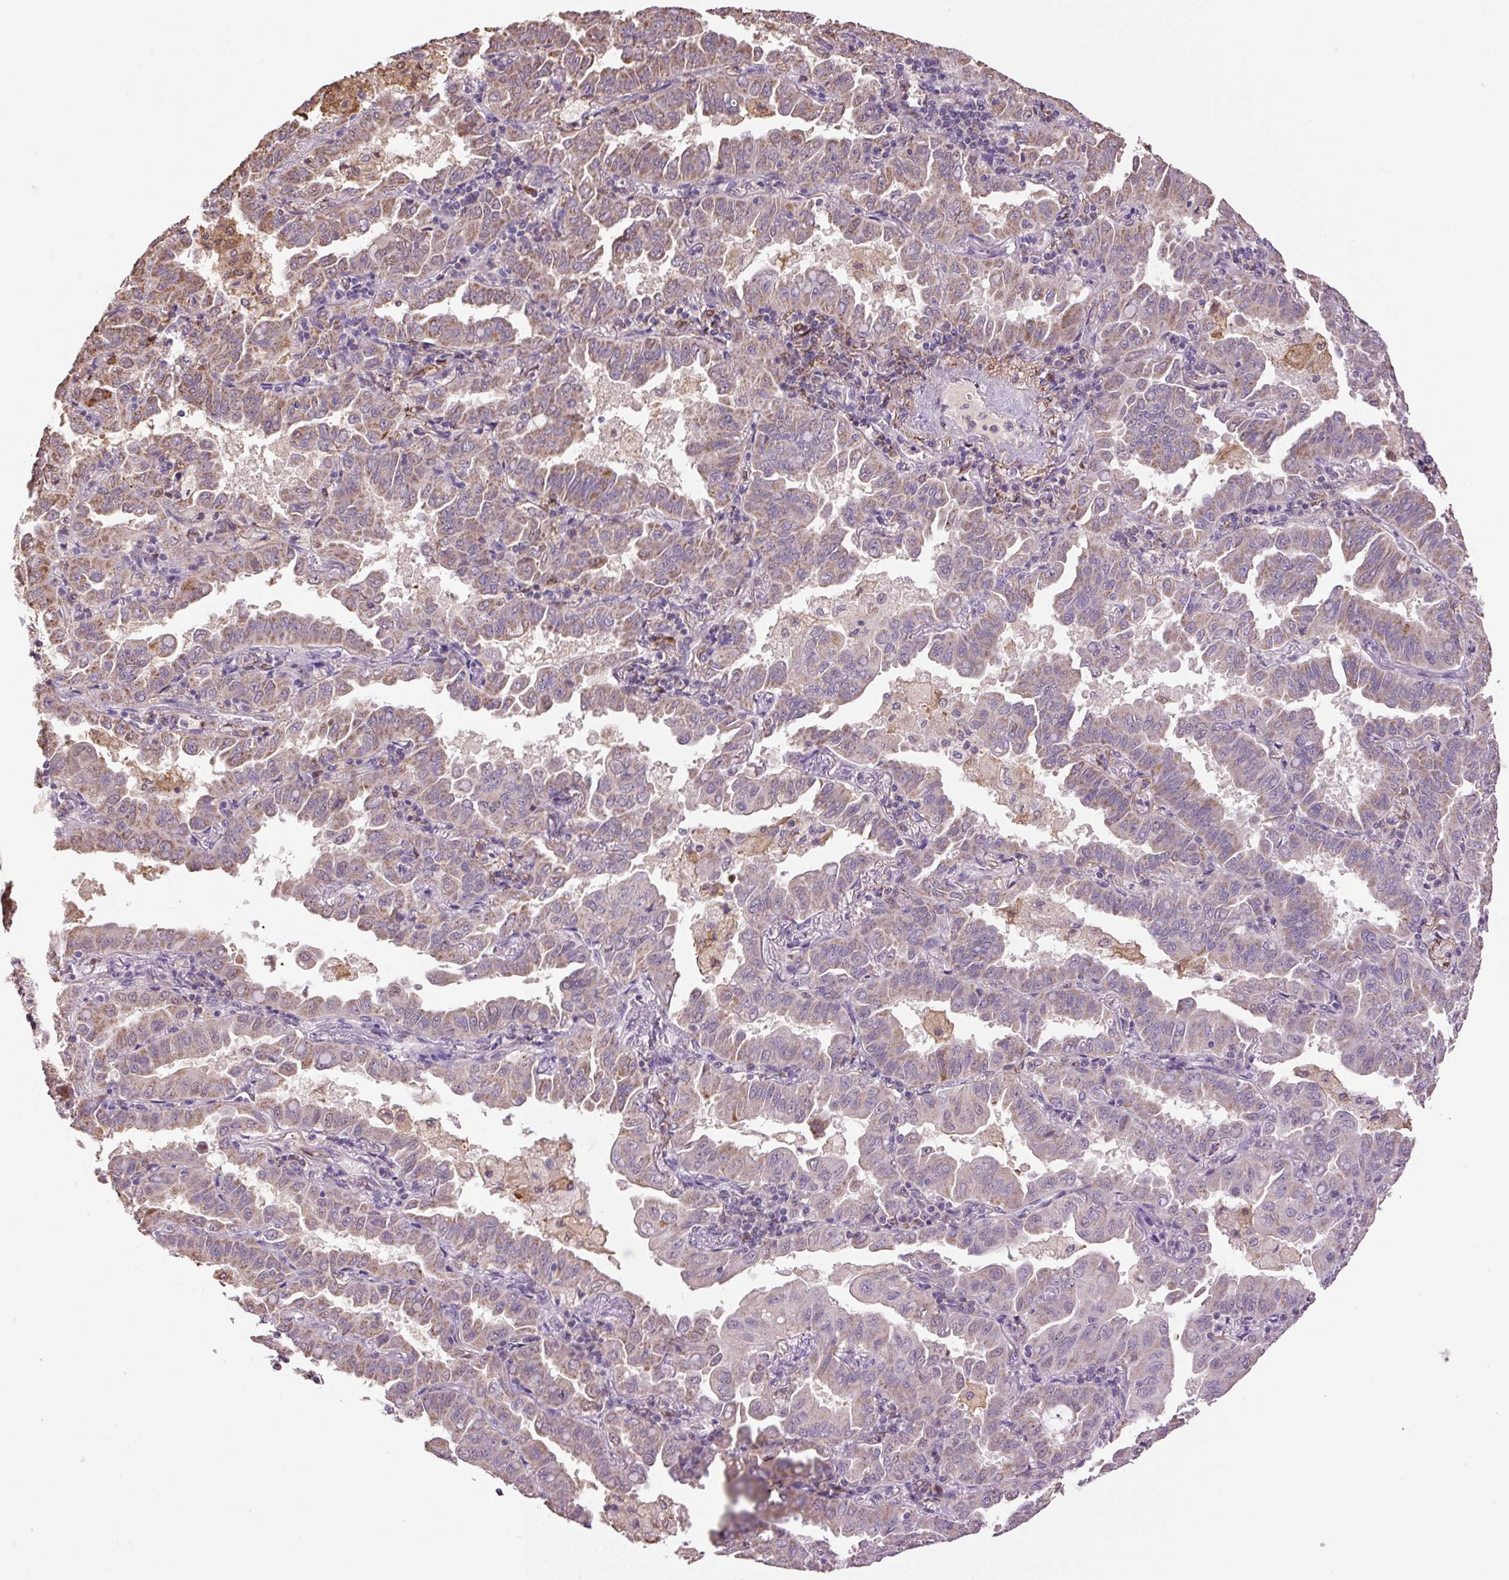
{"staining": {"intensity": "moderate", "quantity": "25%-75%", "location": "cytoplasmic/membranous,nuclear"}, "tissue": "lung cancer", "cell_type": "Tumor cells", "image_type": "cancer", "snomed": [{"axis": "morphology", "description": "Adenocarcinoma, NOS"}, {"axis": "topography", "description": "Lung"}], "caption": "An image of adenocarcinoma (lung) stained for a protein exhibits moderate cytoplasmic/membranous and nuclear brown staining in tumor cells.", "gene": "SGF29", "patient": {"sex": "male", "age": 64}}